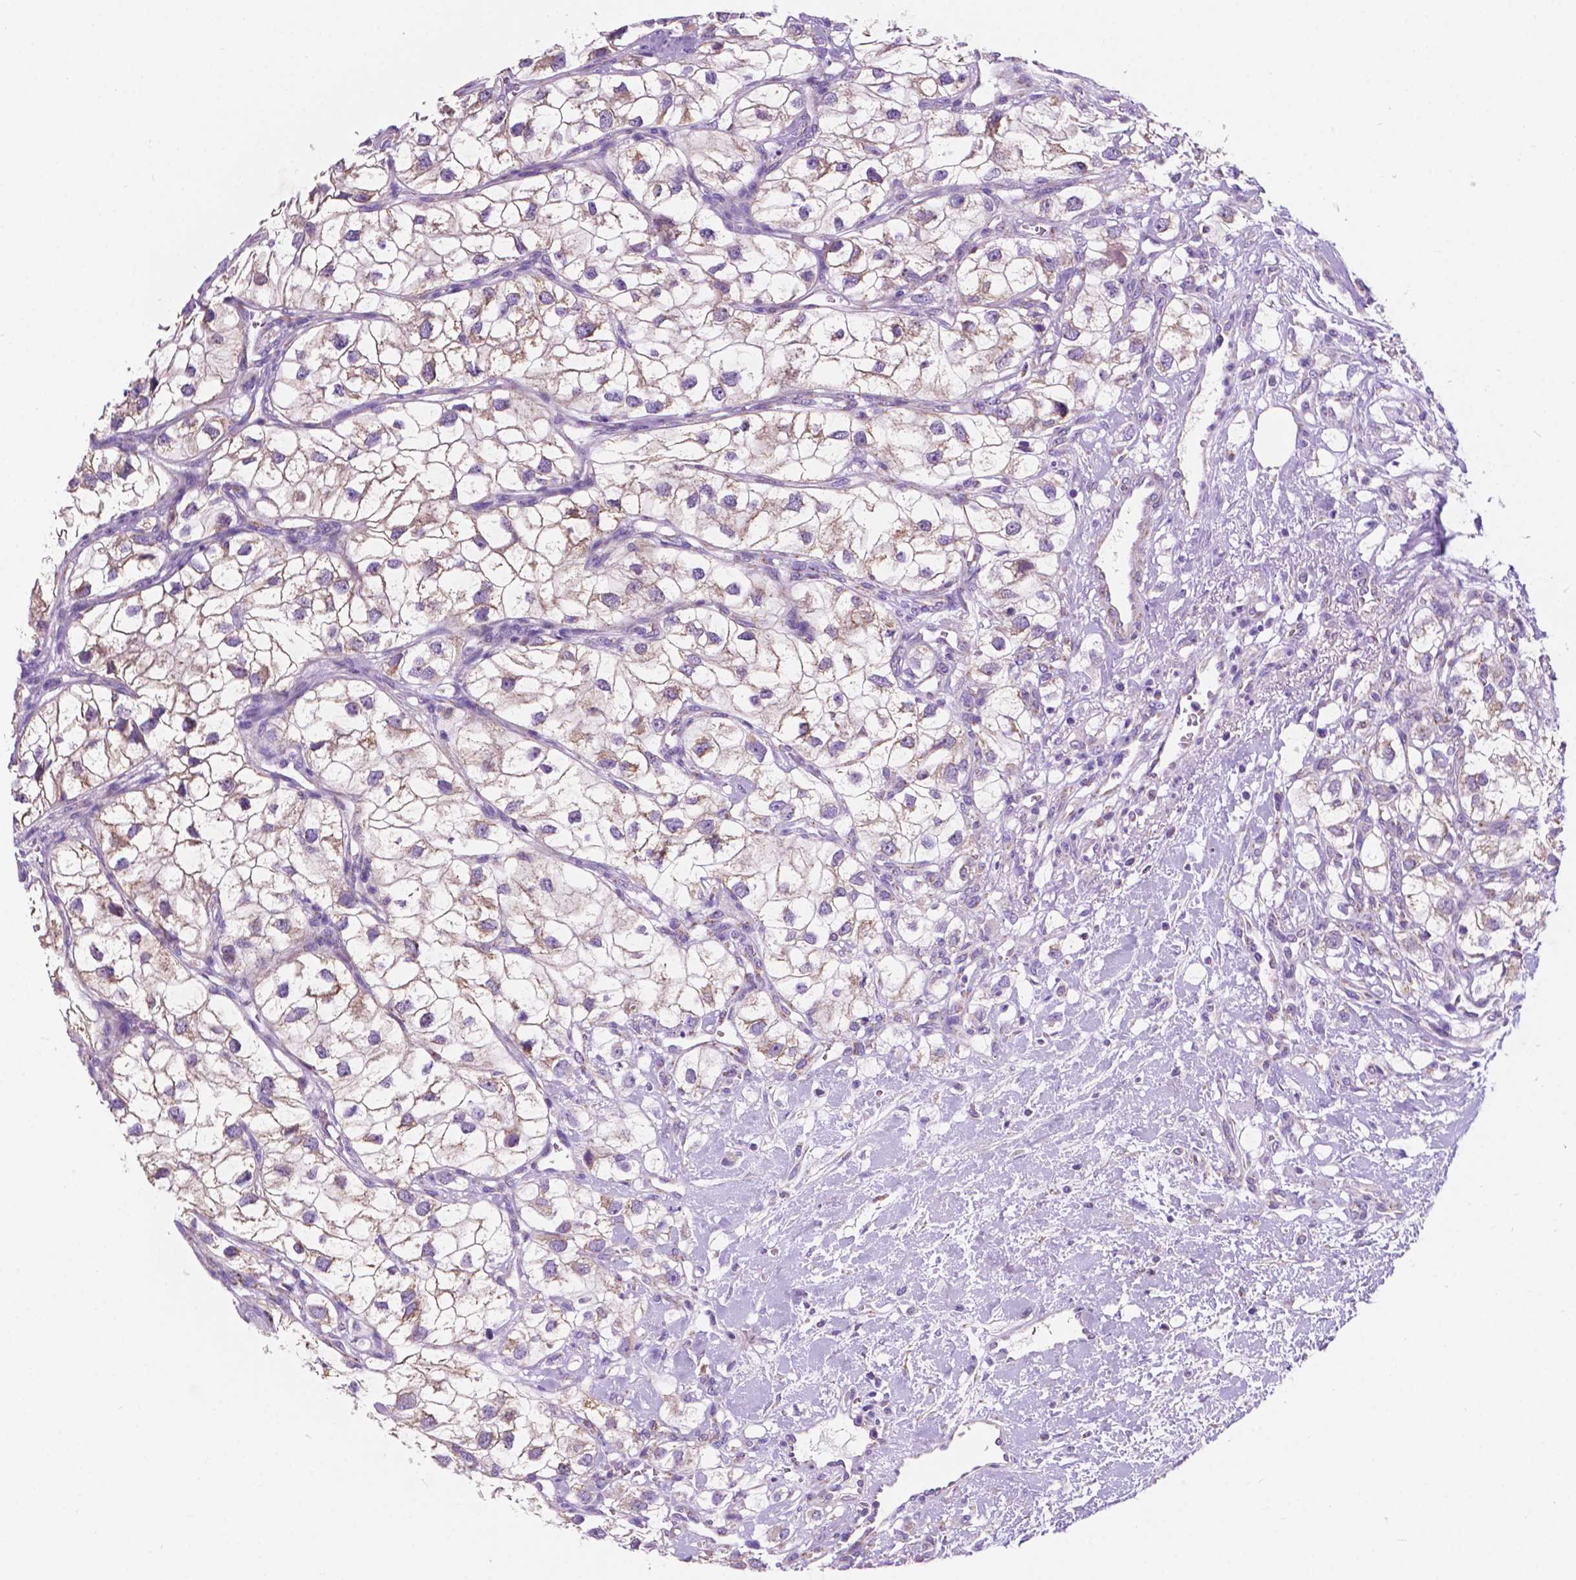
{"staining": {"intensity": "negative", "quantity": "none", "location": "none"}, "tissue": "renal cancer", "cell_type": "Tumor cells", "image_type": "cancer", "snomed": [{"axis": "morphology", "description": "Adenocarcinoma, NOS"}, {"axis": "topography", "description": "Kidney"}], "caption": "High power microscopy photomicrograph of an IHC photomicrograph of renal adenocarcinoma, revealing no significant staining in tumor cells.", "gene": "TRPV5", "patient": {"sex": "male", "age": 59}}